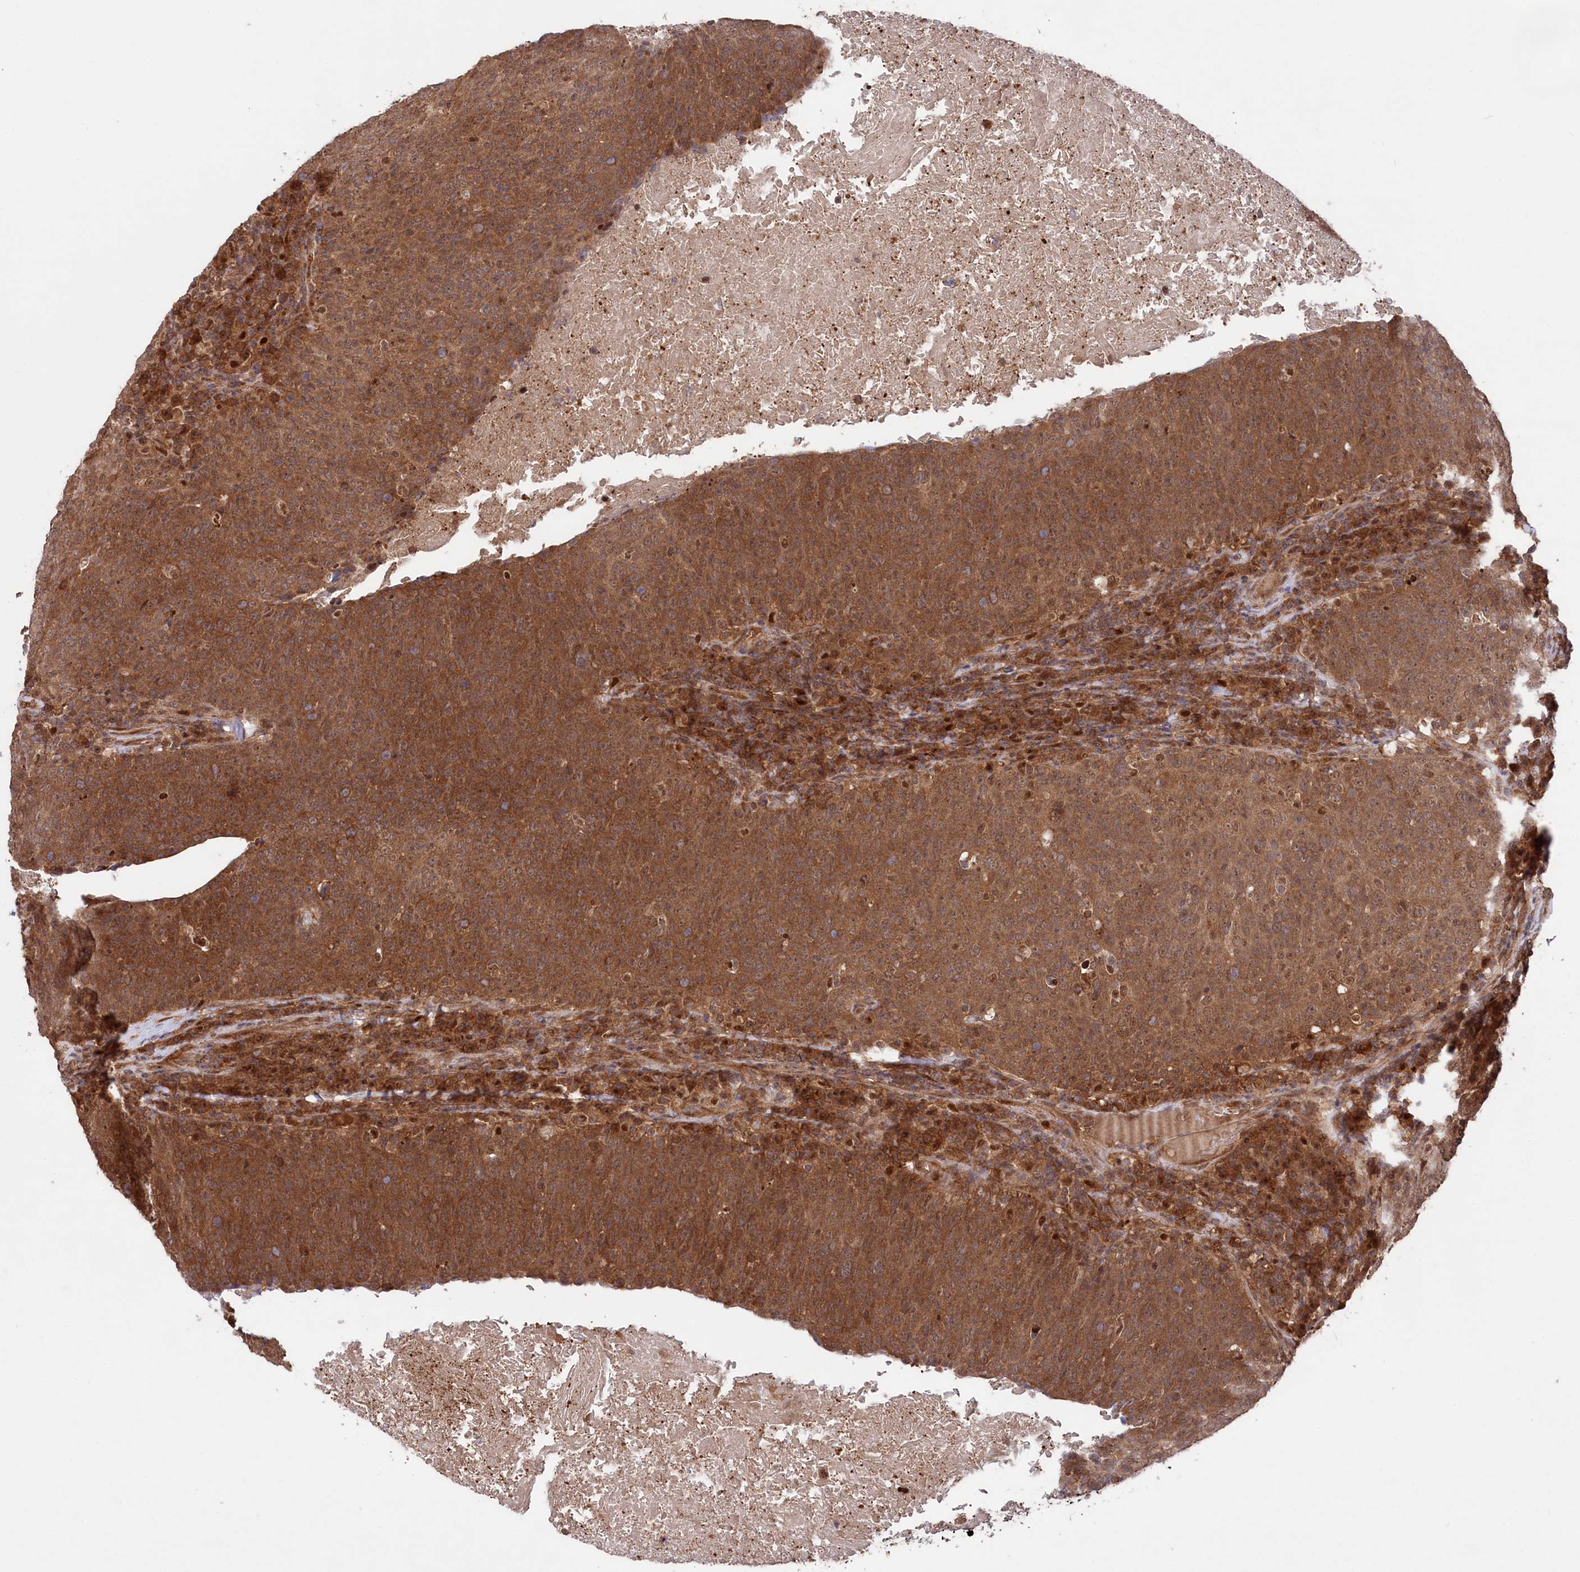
{"staining": {"intensity": "strong", "quantity": ">75%", "location": "cytoplasmic/membranous"}, "tissue": "head and neck cancer", "cell_type": "Tumor cells", "image_type": "cancer", "snomed": [{"axis": "morphology", "description": "Squamous cell carcinoma, NOS"}, {"axis": "morphology", "description": "Squamous cell carcinoma, metastatic, NOS"}, {"axis": "topography", "description": "Lymph node"}, {"axis": "topography", "description": "Head-Neck"}], "caption": "Head and neck cancer stained with IHC exhibits strong cytoplasmic/membranous staining in approximately >75% of tumor cells.", "gene": "PSMA1", "patient": {"sex": "male", "age": 62}}